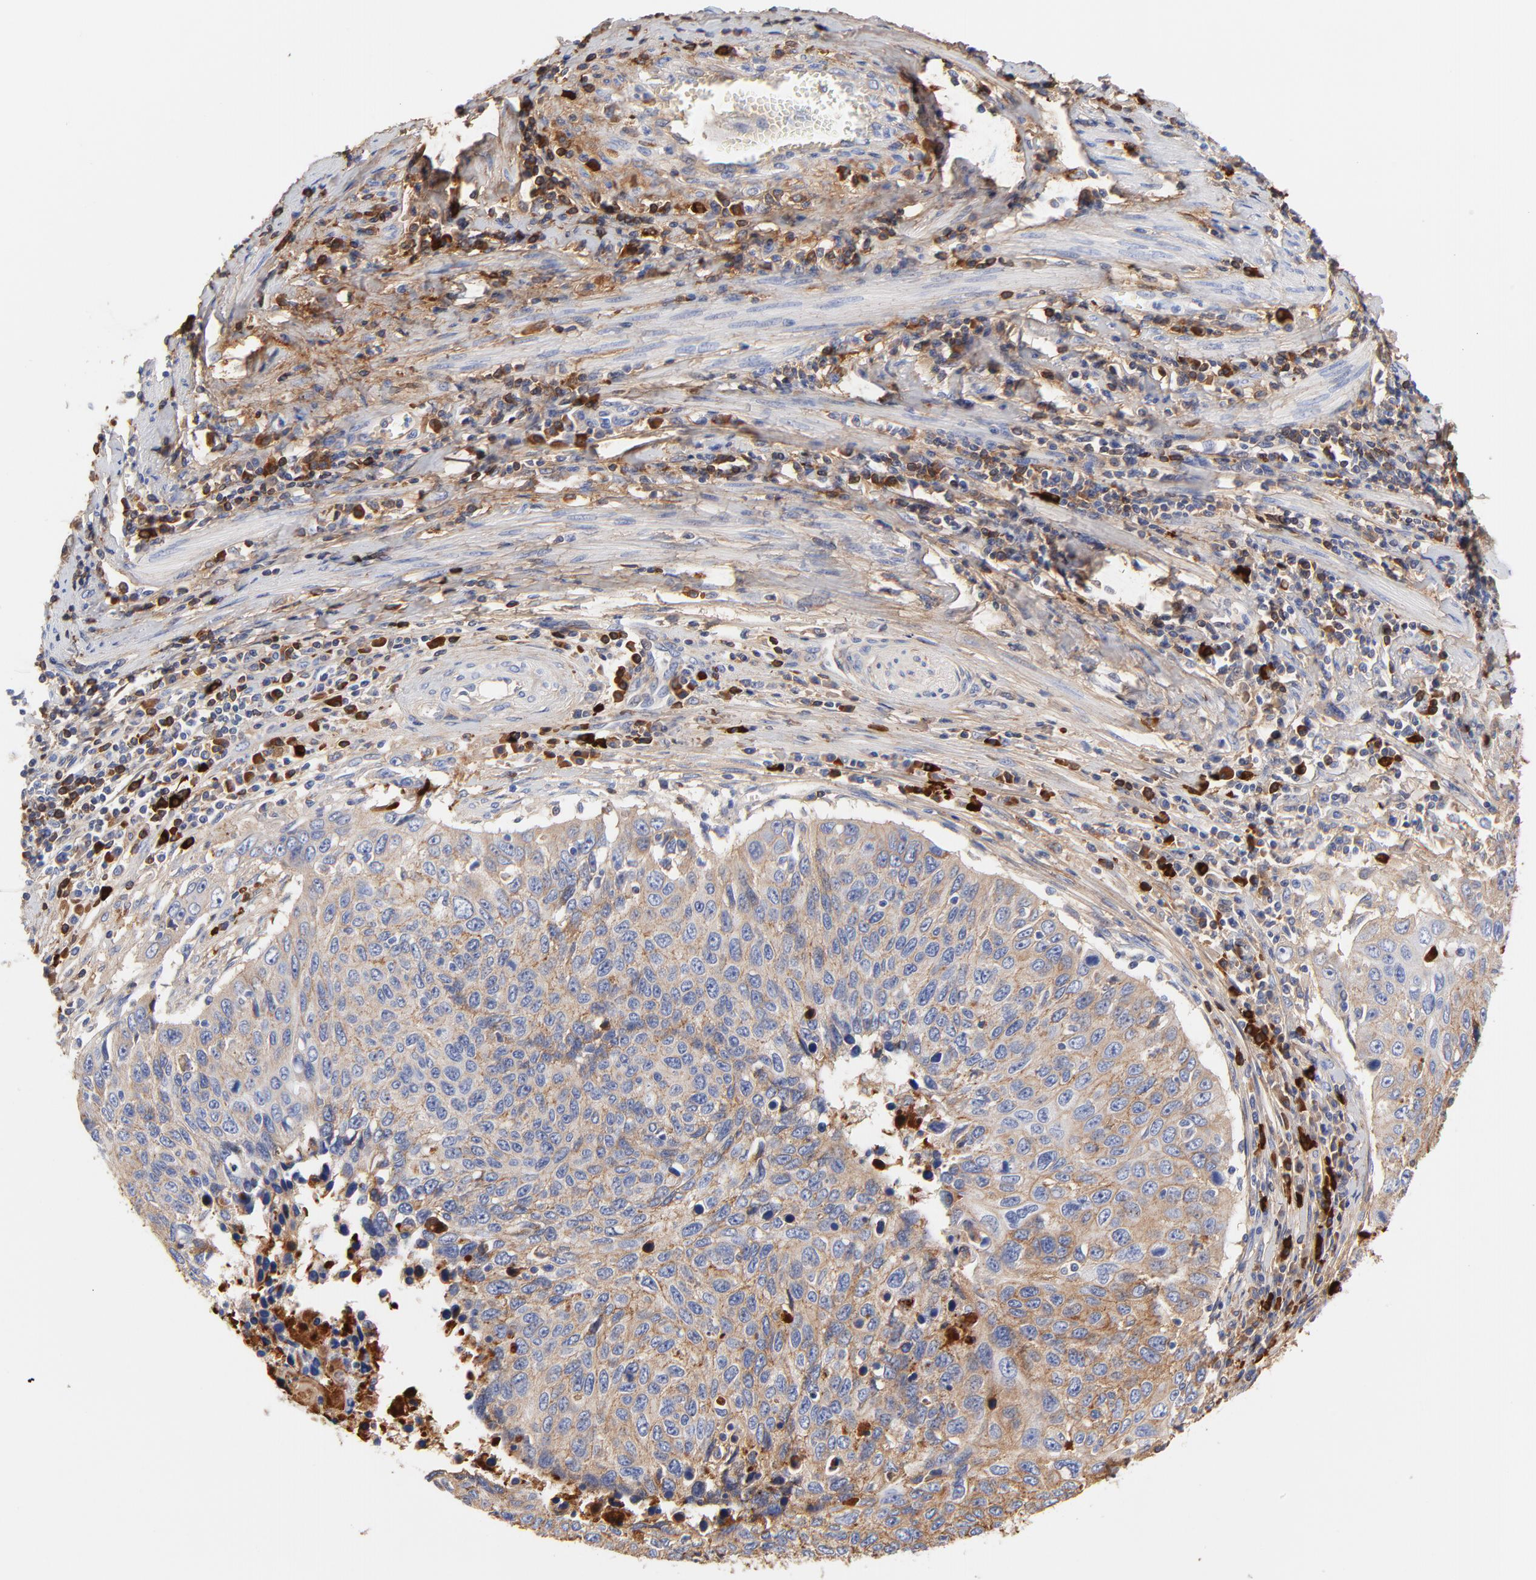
{"staining": {"intensity": "weak", "quantity": ">75%", "location": "cytoplasmic/membranous"}, "tissue": "cervical cancer", "cell_type": "Tumor cells", "image_type": "cancer", "snomed": [{"axis": "morphology", "description": "Squamous cell carcinoma, NOS"}, {"axis": "topography", "description": "Cervix"}], "caption": "This histopathology image demonstrates cervical squamous cell carcinoma stained with immunohistochemistry to label a protein in brown. The cytoplasmic/membranous of tumor cells show weak positivity for the protein. Nuclei are counter-stained blue.", "gene": "IGLV3-10", "patient": {"sex": "female", "age": 53}}